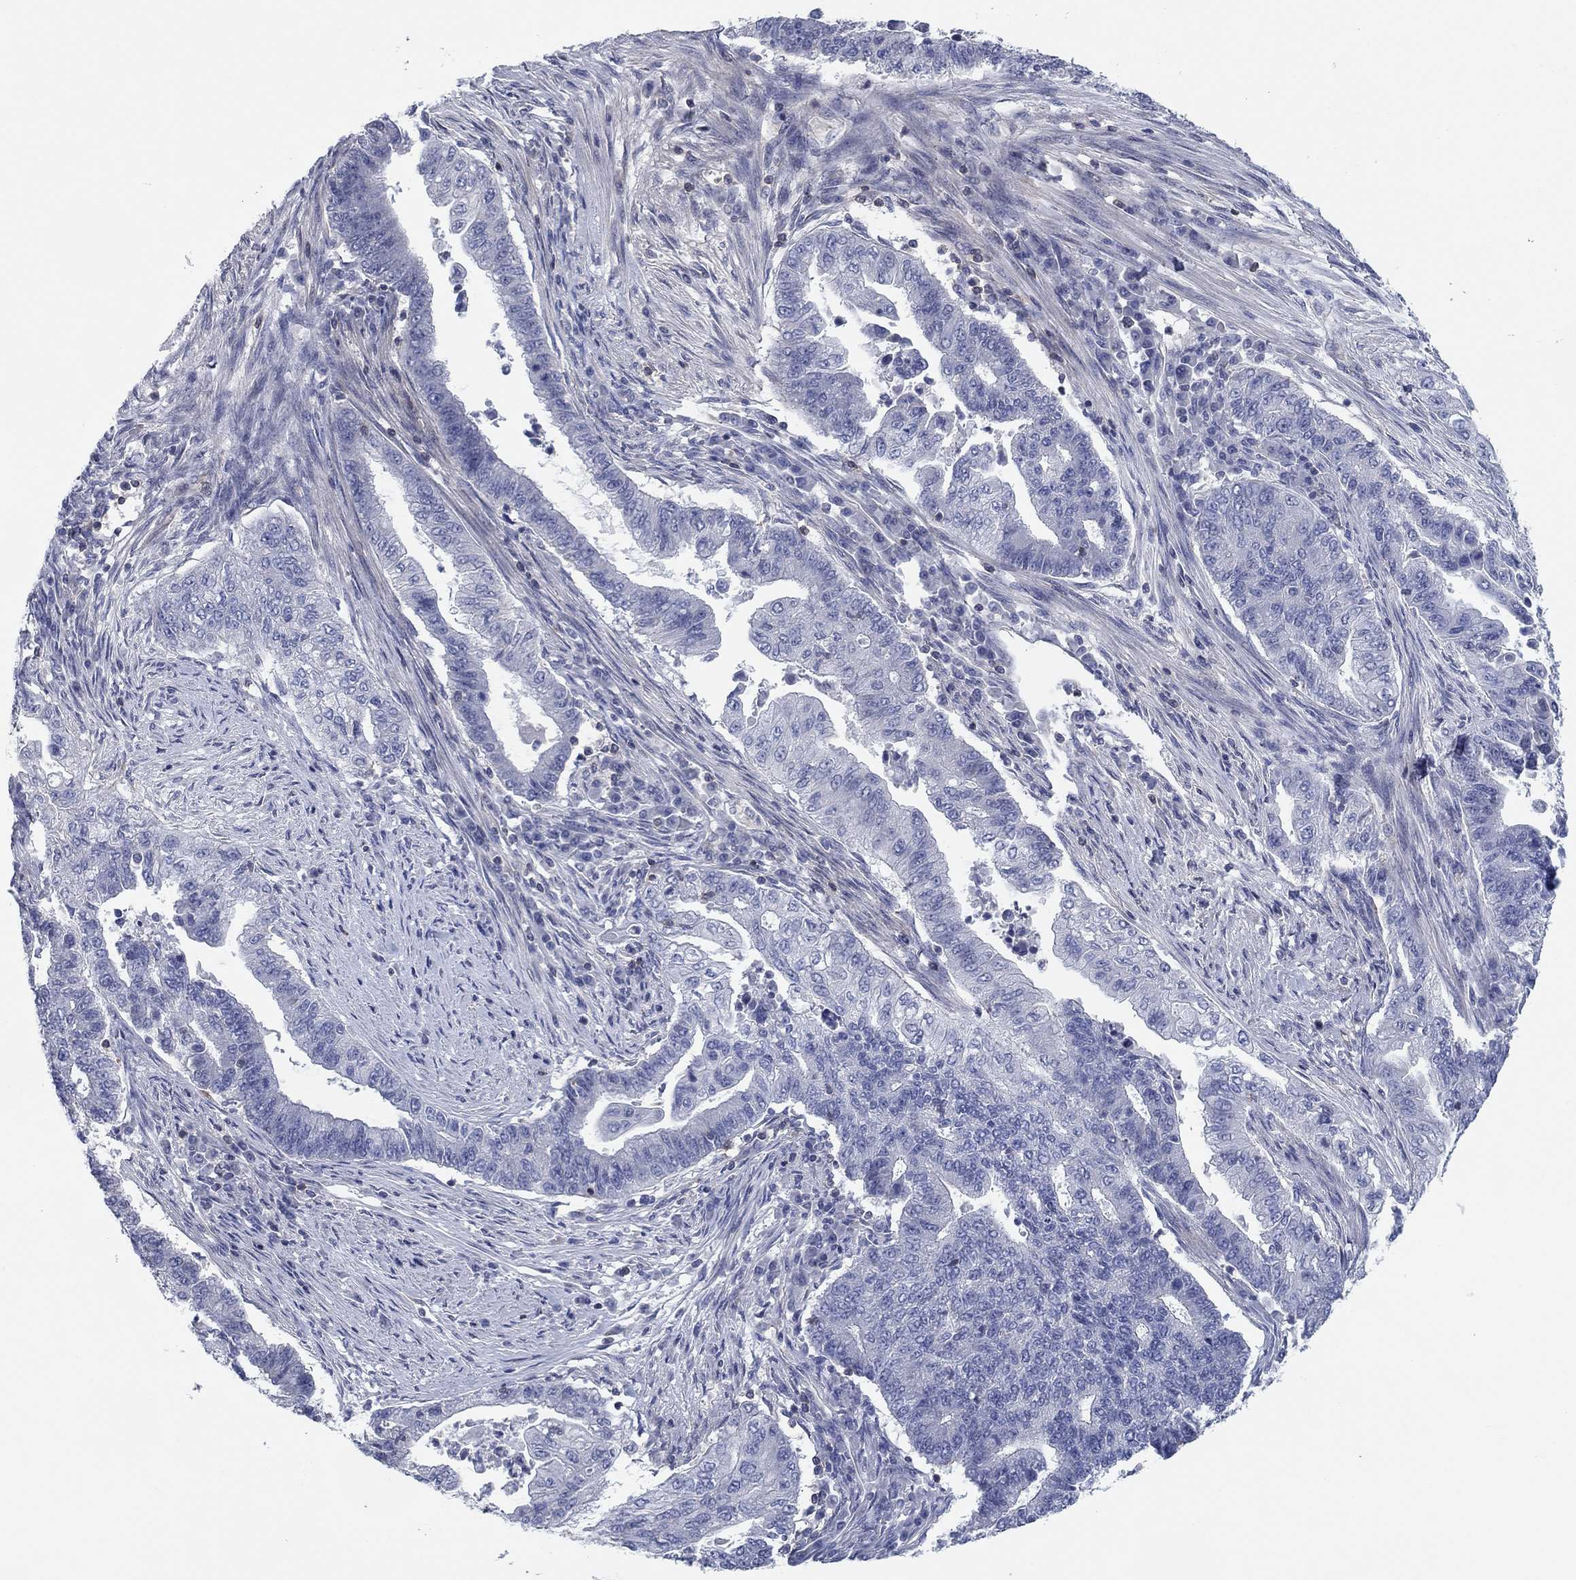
{"staining": {"intensity": "negative", "quantity": "none", "location": "none"}, "tissue": "endometrial cancer", "cell_type": "Tumor cells", "image_type": "cancer", "snomed": [{"axis": "morphology", "description": "Adenocarcinoma, NOS"}, {"axis": "topography", "description": "Uterus"}, {"axis": "topography", "description": "Endometrium"}], "caption": "This is a photomicrograph of immunohistochemistry (IHC) staining of adenocarcinoma (endometrial), which shows no positivity in tumor cells.", "gene": "PSD4", "patient": {"sex": "female", "age": 54}}